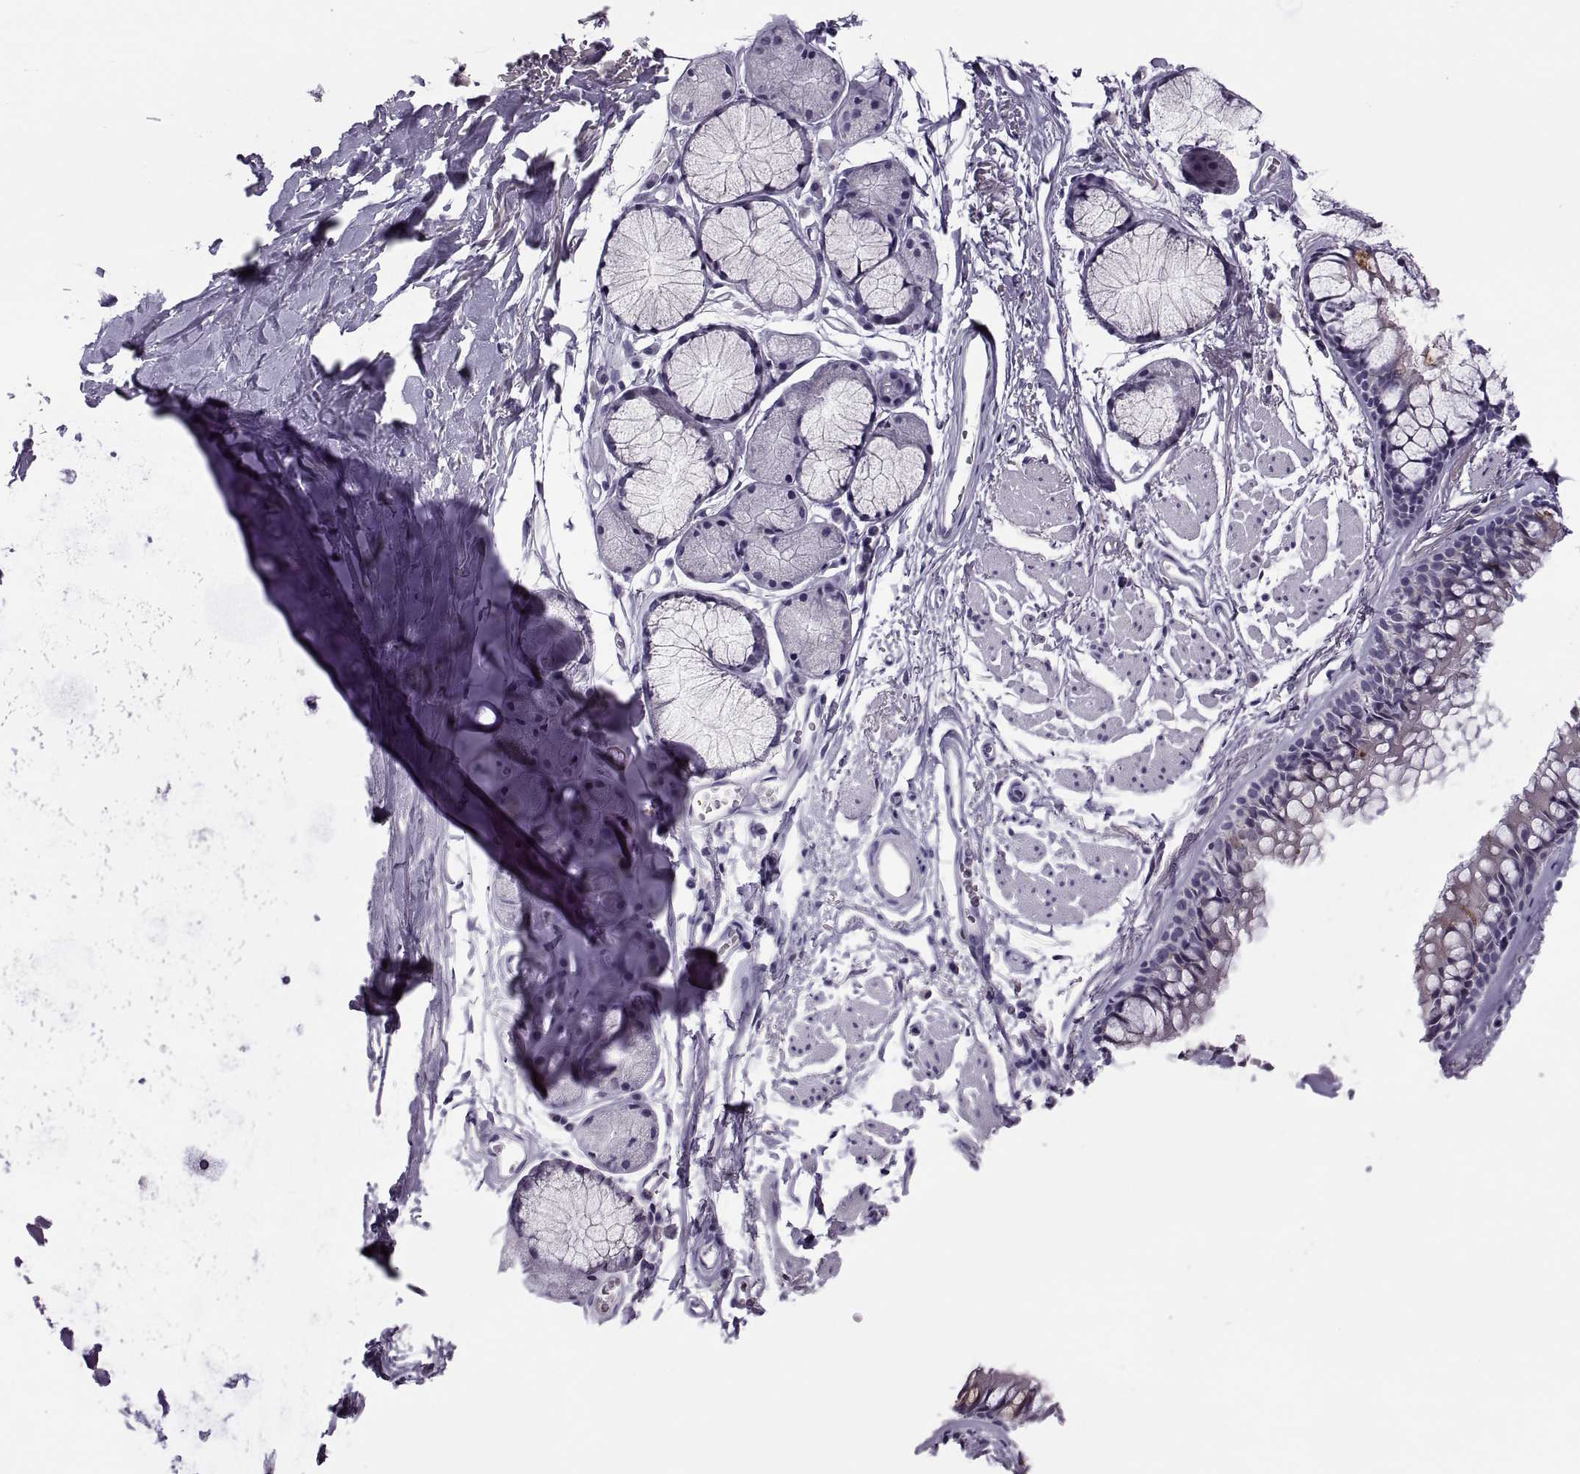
{"staining": {"intensity": "negative", "quantity": "none", "location": "none"}, "tissue": "adipose tissue", "cell_type": "Adipocytes", "image_type": "normal", "snomed": [{"axis": "morphology", "description": "Normal tissue, NOS"}, {"axis": "topography", "description": "Cartilage tissue"}, {"axis": "topography", "description": "Bronchus"}], "caption": "Adipose tissue was stained to show a protein in brown. There is no significant expression in adipocytes. (DAB (3,3'-diaminobenzidine) immunohistochemistry (IHC) visualized using brightfield microscopy, high magnification).", "gene": "MAGEB1", "patient": {"sex": "female", "age": 79}}